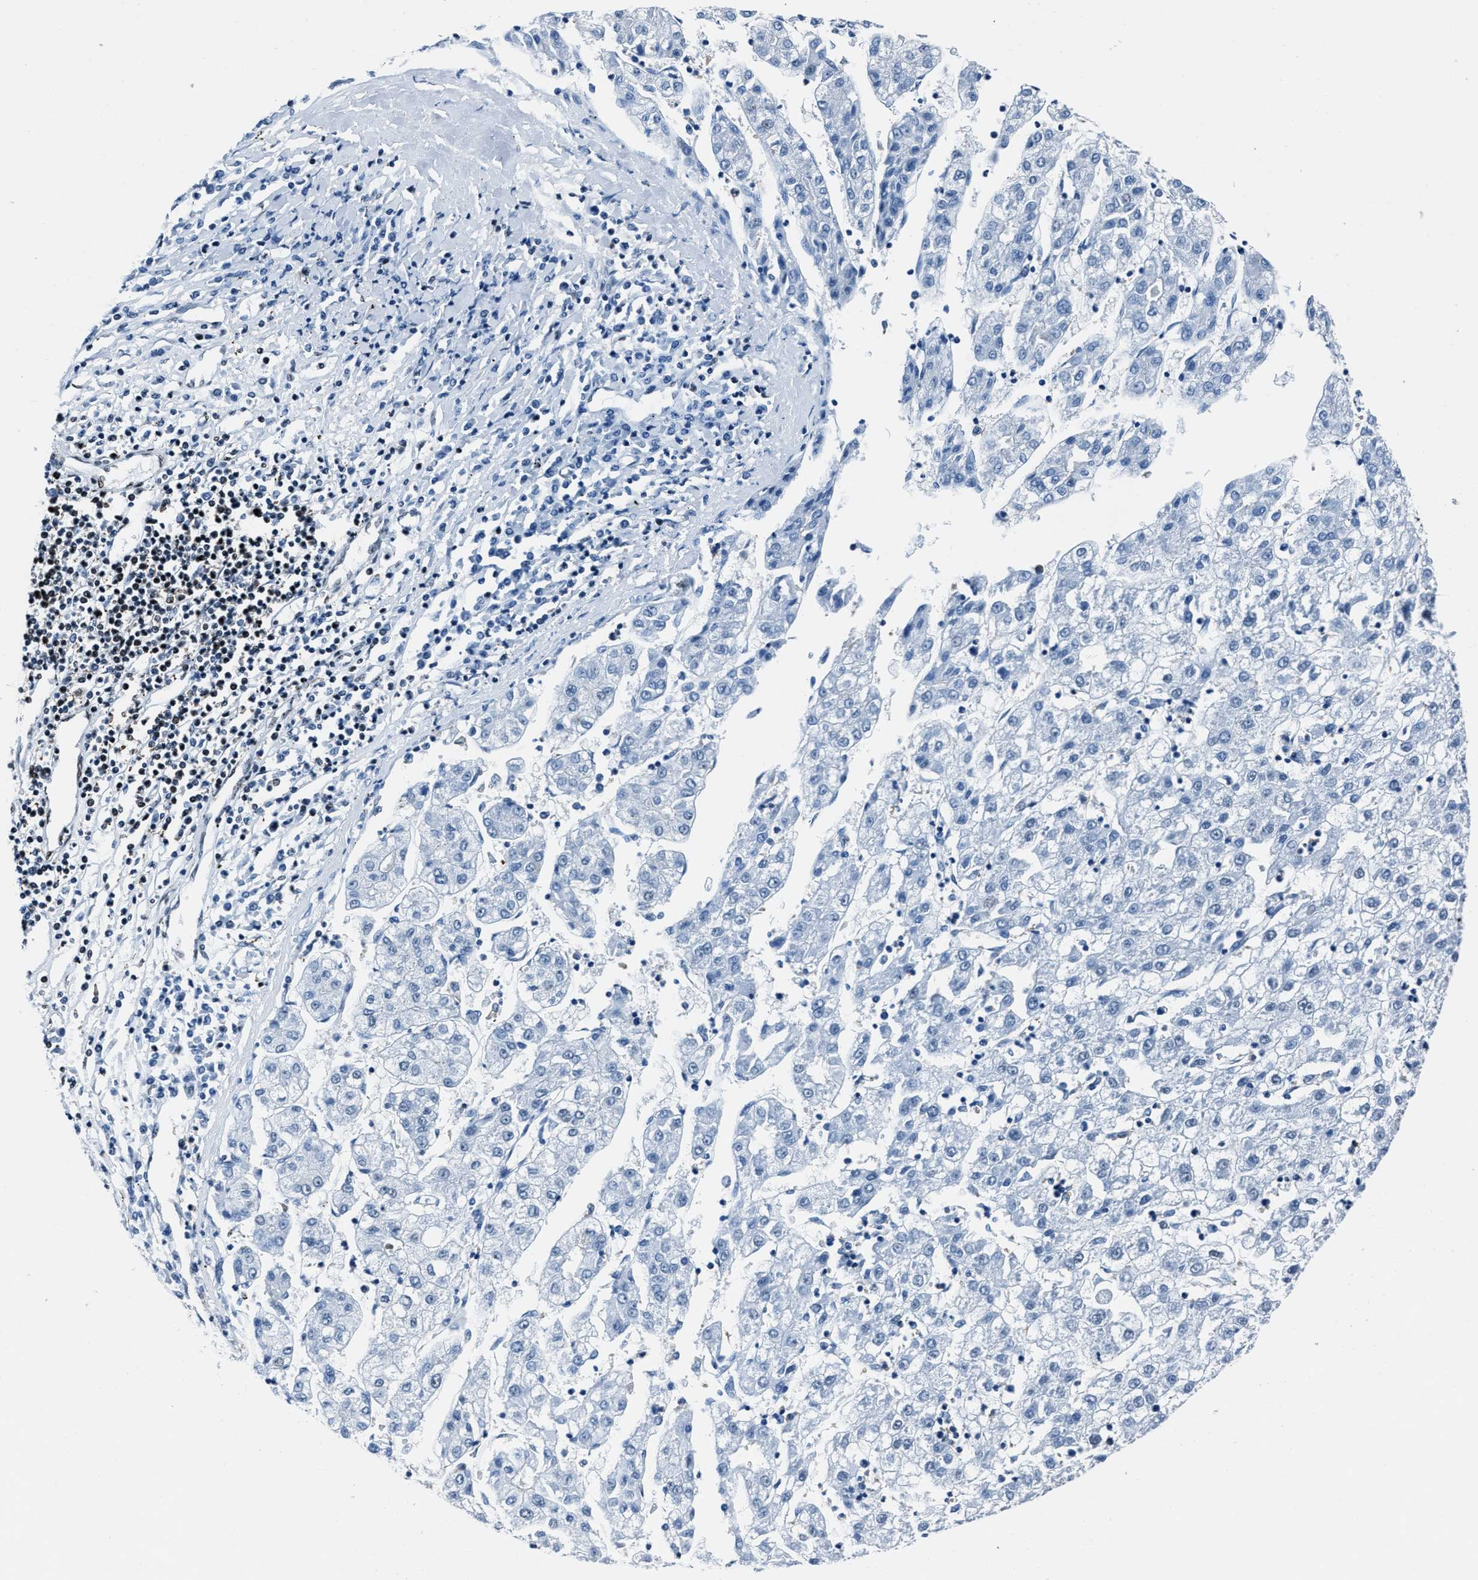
{"staining": {"intensity": "negative", "quantity": "none", "location": "none"}, "tissue": "liver cancer", "cell_type": "Tumor cells", "image_type": "cancer", "snomed": [{"axis": "morphology", "description": "Carcinoma, Hepatocellular, NOS"}, {"axis": "topography", "description": "Liver"}], "caption": "Liver cancer (hepatocellular carcinoma) stained for a protein using IHC demonstrates no positivity tumor cells.", "gene": "PPIE", "patient": {"sex": "male", "age": 72}}